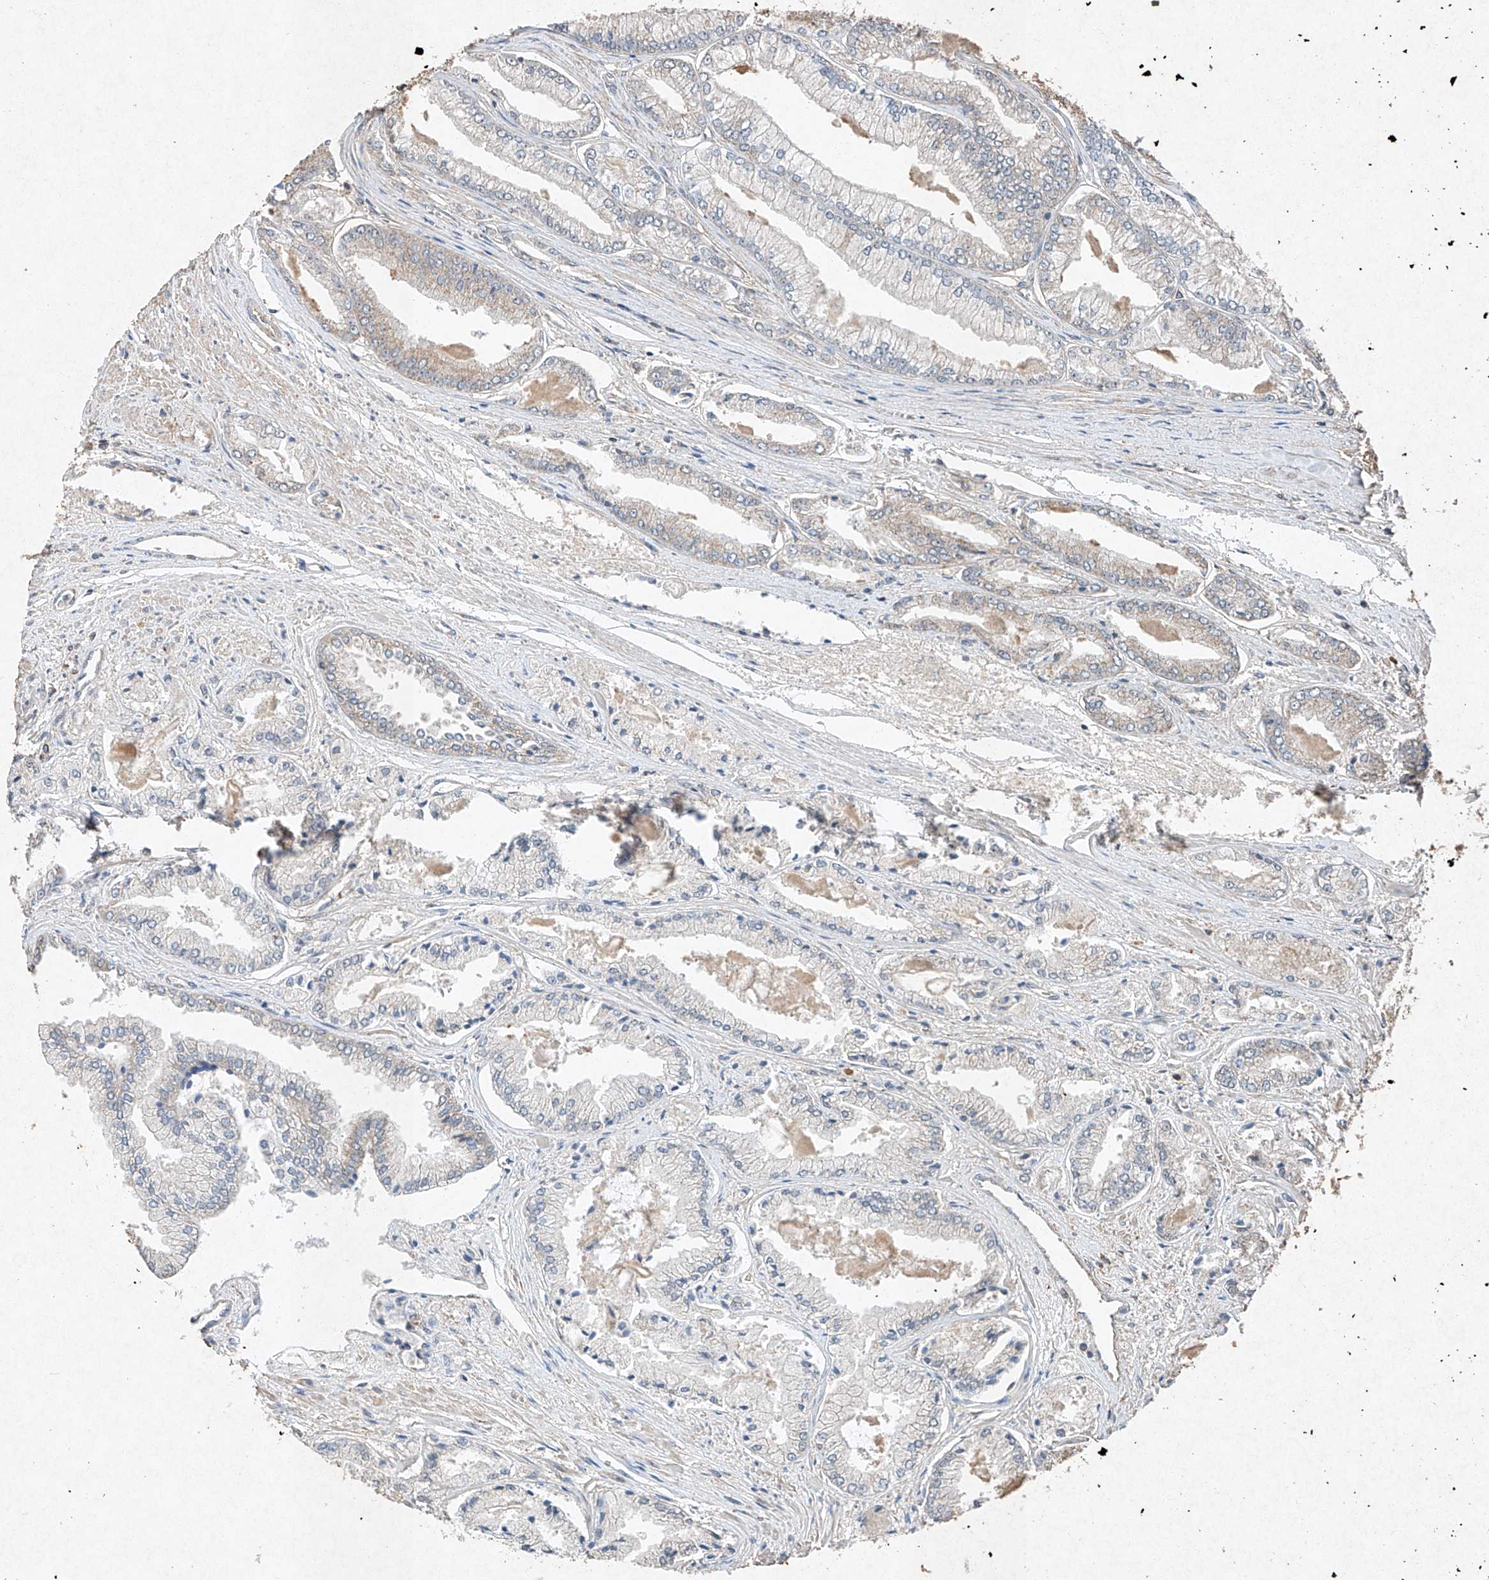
{"staining": {"intensity": "negative", "quantity": "none", "location": "none"}, "tissue": "prostate cancer", "cell_type": "Tumor cells", "image_type": "cancer", "snomed": [{"axis": "morphology", "description": "Adenocarcinoma, Low grade"}, {"axis": "topography", "description": "Prostate"}], "caption": "The photomicrograph reveals no staining of tumor cells in prostate low-grade adenocarcinoma. The staining is performed using DAB brown chromogen with nuclei counter-stained in using hematoxylin.", "gene": "STK3", "patient": {"sex": "male", "age": 52}}